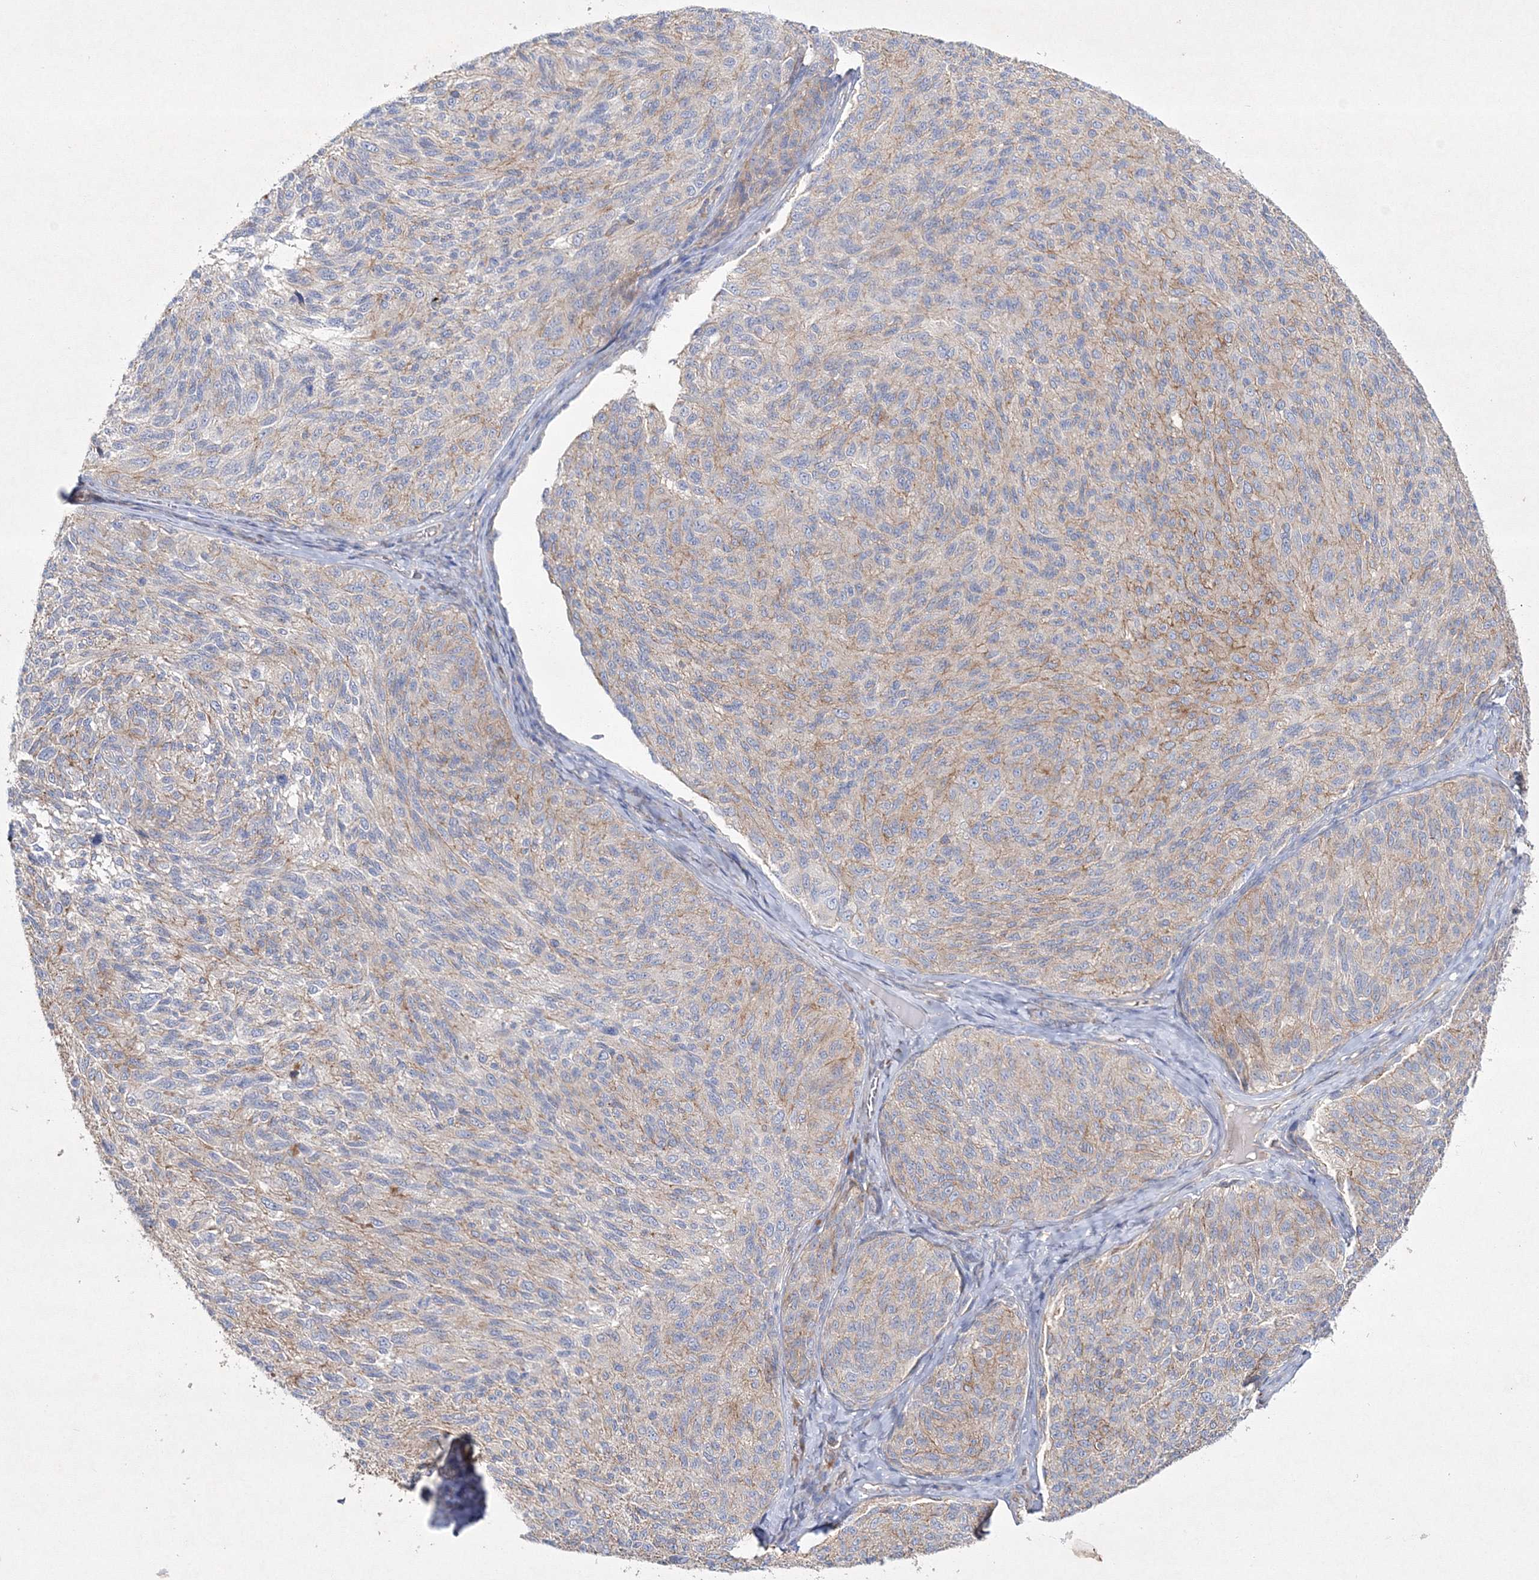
{"staining": {"intensity": "moderate", "quantity": "25%-75%", "location": "cytoplasmic/membranous"}, "tissue": "melanoma", "cell_type": "Tumor cells", "image_type": "cancer", "snomed": [{"axis": "morphology", "description": "Malignant melanoma, NOS"}, {"axis": "topography", "description": "Skin"}], "caption": "Human malignant melanoma stained with a brown dye displays moderate cytoplasmic/membranous positive positivity in approximately 25%-75% of tumor cells.", "gene": "NAA40", "patient": {"sex": "female", "age": 73}}